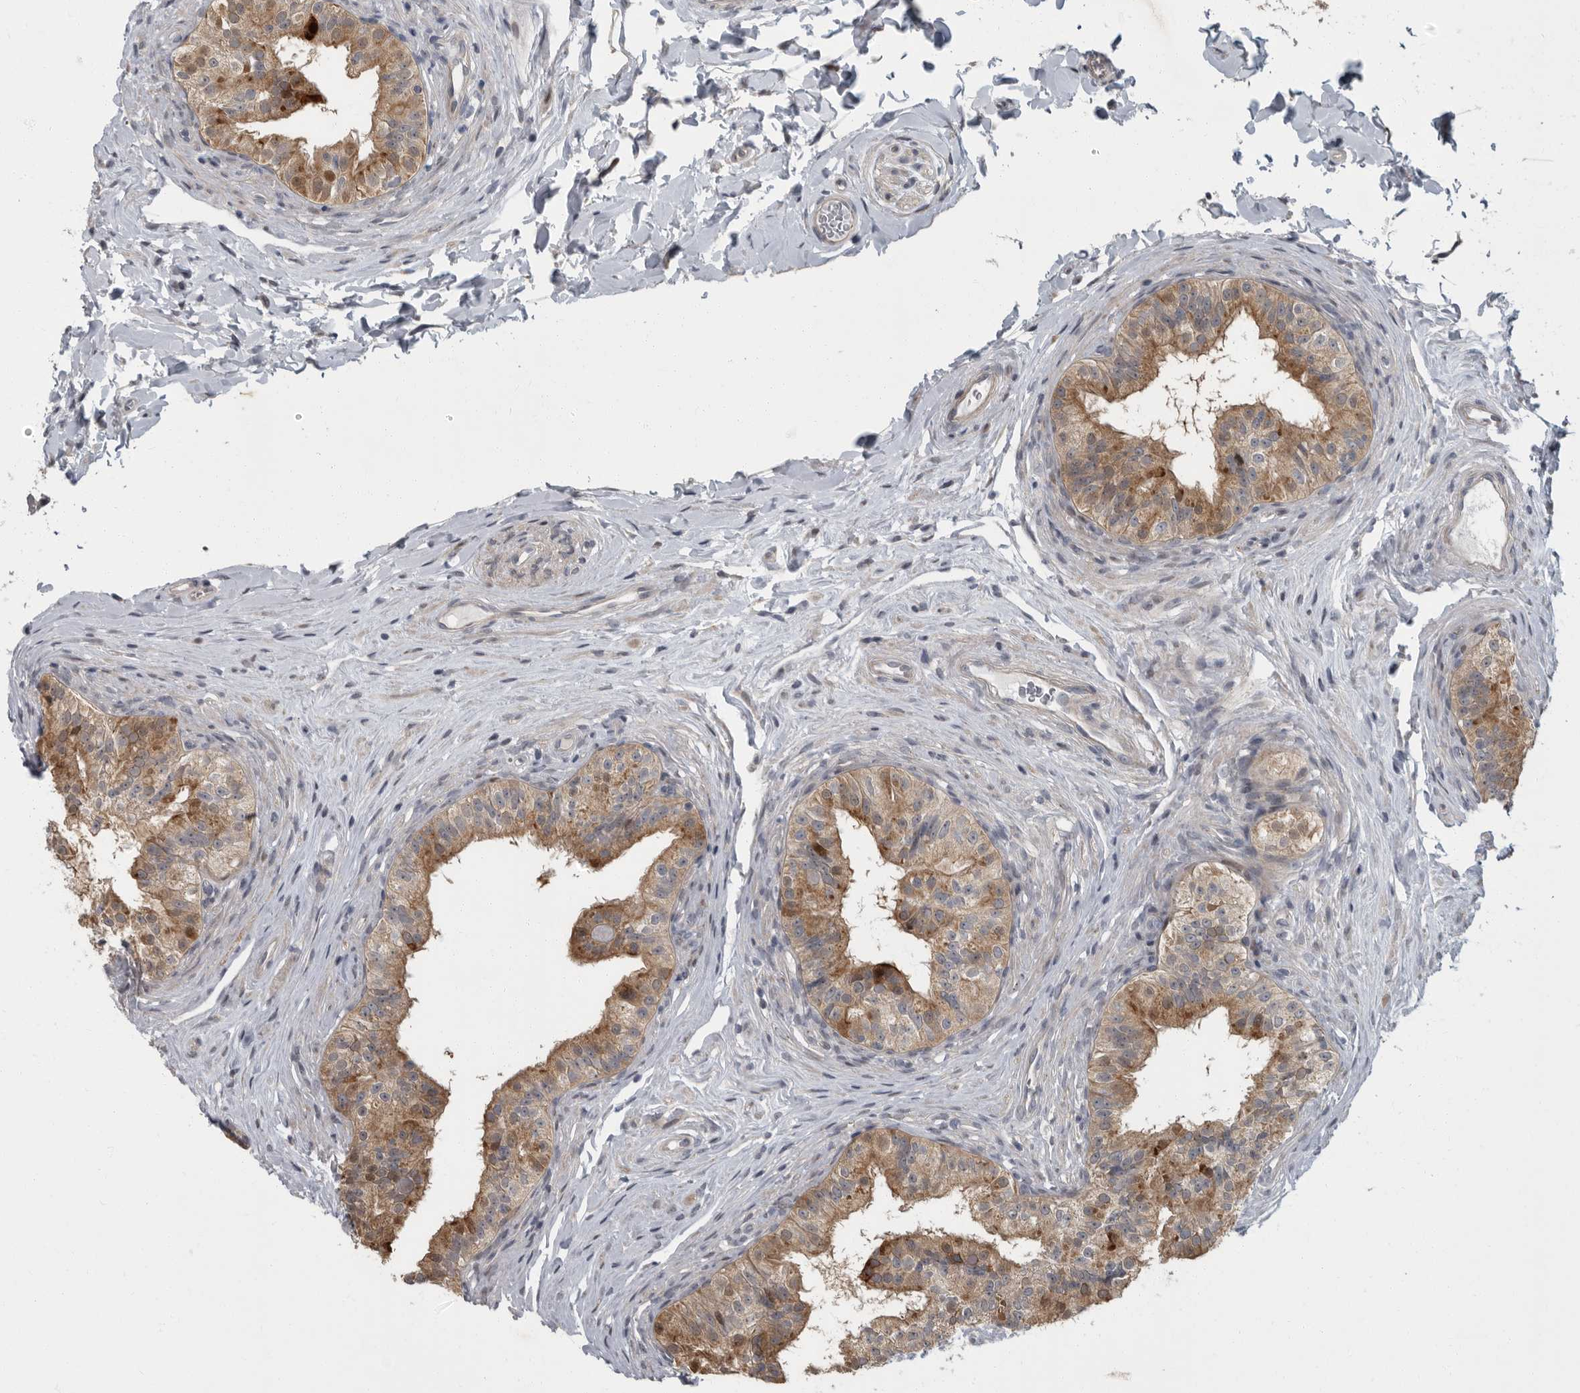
{"staining": {"intensity": "moderate", "quantity": "25%-75%", "location": "cytoplasmic/membranous"}, "tissue": "epididymis", "cell_type": "Glandular cells", "image_type": "normal", "snomed": [{"axis": "morphology", "description": "Normal tissue, NOS"}, {"axis": "topography", "description": "Epididymis"}], "caption": "IHC of normal human epididymis exhibits medium levels of moderate cytoplasmic/membranous expression in about 25%-75% of glandular cells.", "gene": "PDE7A", "patient": {"sex": "male", "age": 49}}